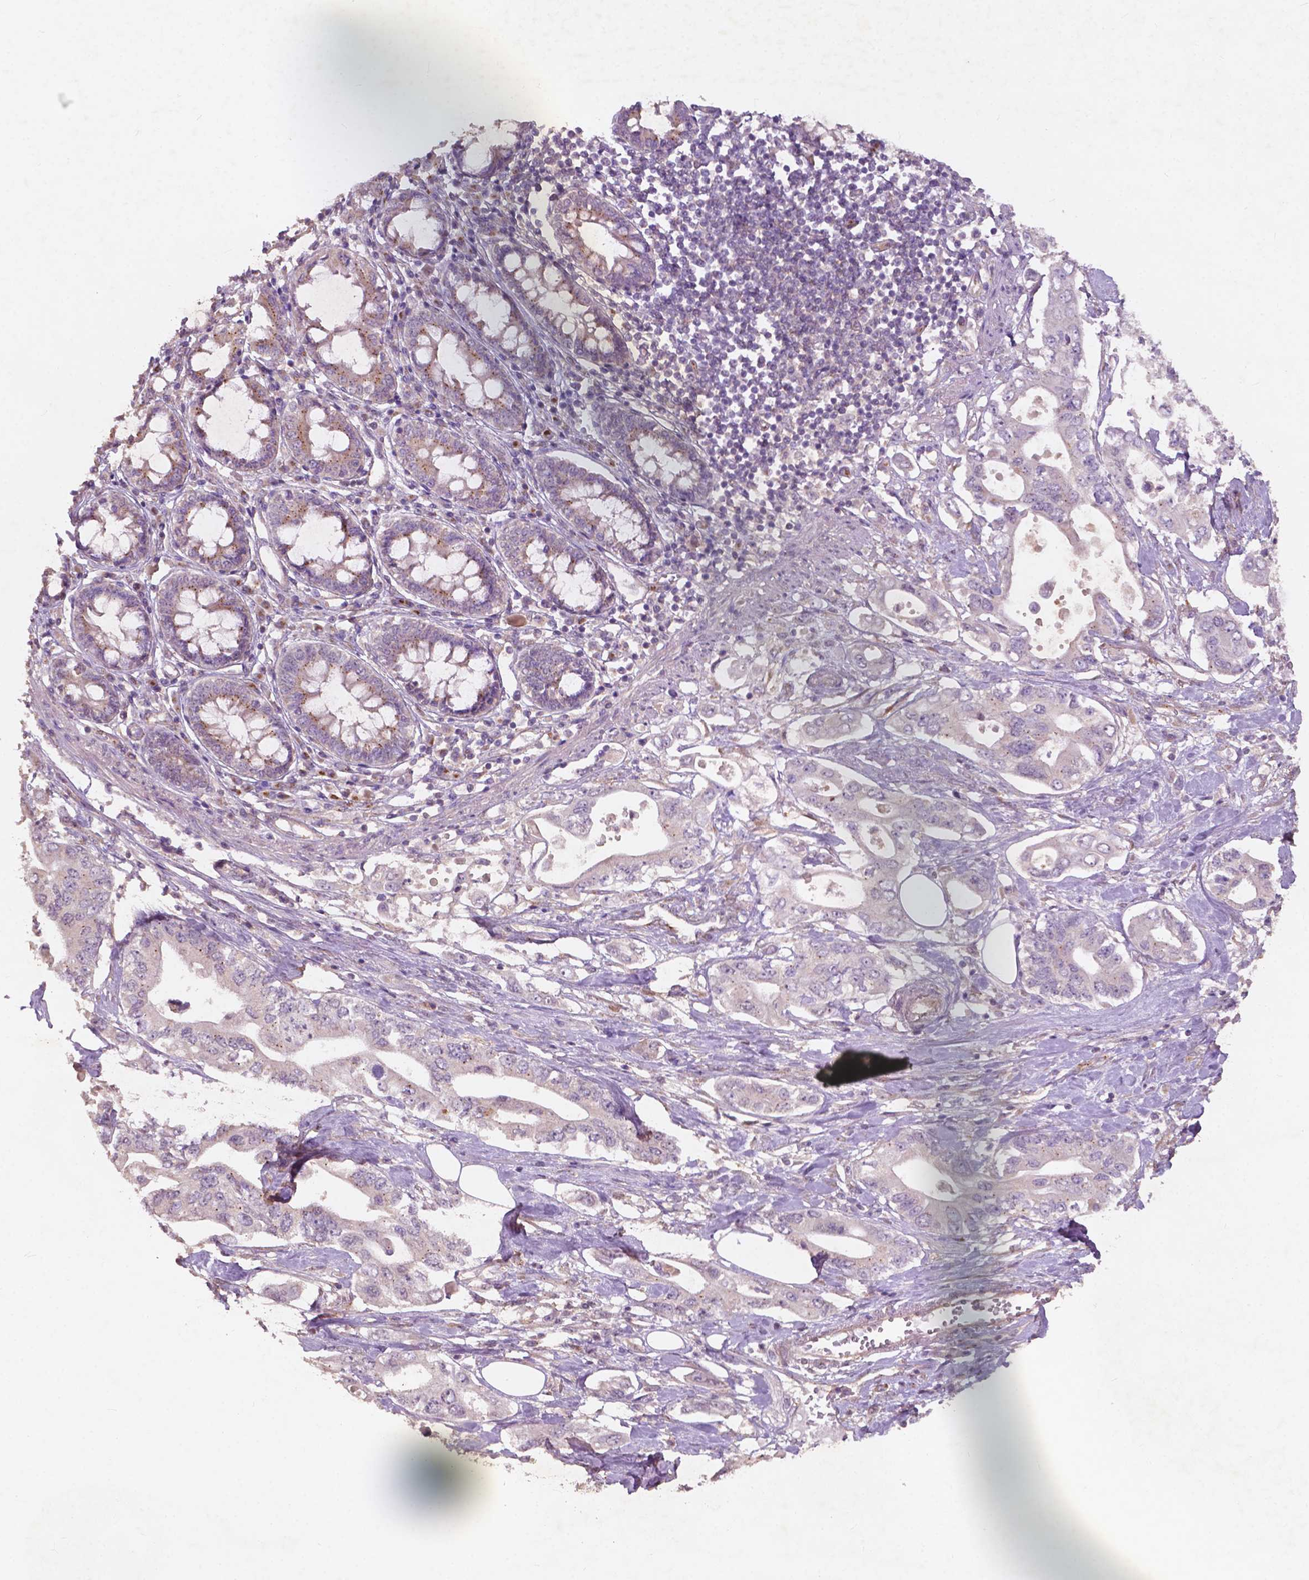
{"staining": {"intensity": "weak", "quantity": "<25%", "location": "cytoplasmic/membranous"}, "tissue": "pancreatic cancer", "cell_type": "Tumor cells", "image_type": "cancer", "snomed": [{"axis": "morphology", "description": "Adenocarcinoma, NOS"}, {"axis": "topography", "description": "Pancreas"}], "caption": "Tumor cells show no significant expression in adenocarcinoma (pancreatic).", "gene": "CHPT1", "patient": {"sex": "female", "age": 63}}